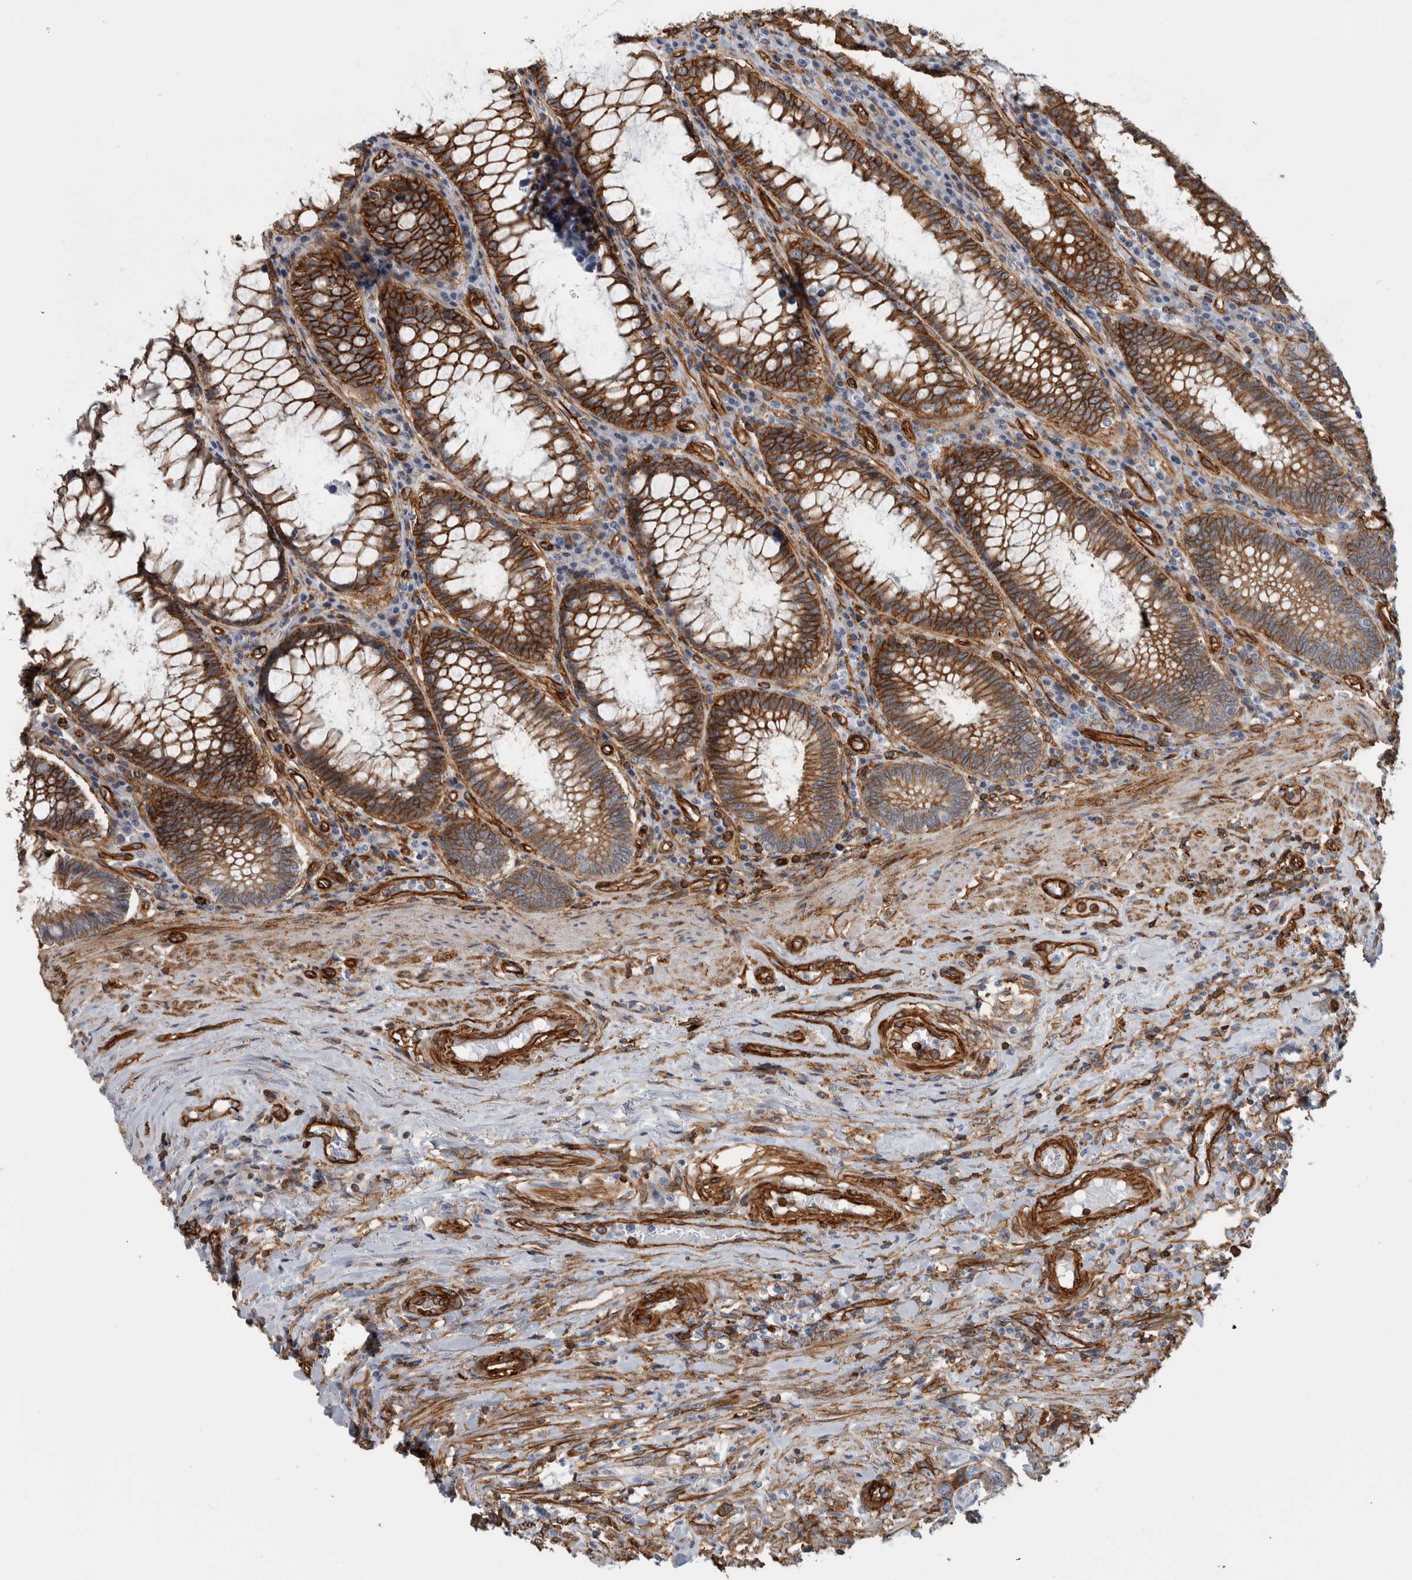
{"staining": {"intensity": "strong", "quantity": ">75%", "location": "cytoplasmic/membranous"}, "tissue": "colorectal cancer", "cell_type": "Tumor cells", "image_type": "cancer", "snomed": [{"axis": "morphology", "description": "Adenocarcinoma, NOS"}, {"axis": "topography", "description": "Rectum"}], "caption": "A high amount of strong cytoplasmic/membranous expression is identified in about >75% of tumor cells in adenocarcinoma (colorectal) tissue.", "gene": "AHNAK", "patient": {"sex": "male", "age": 84}}